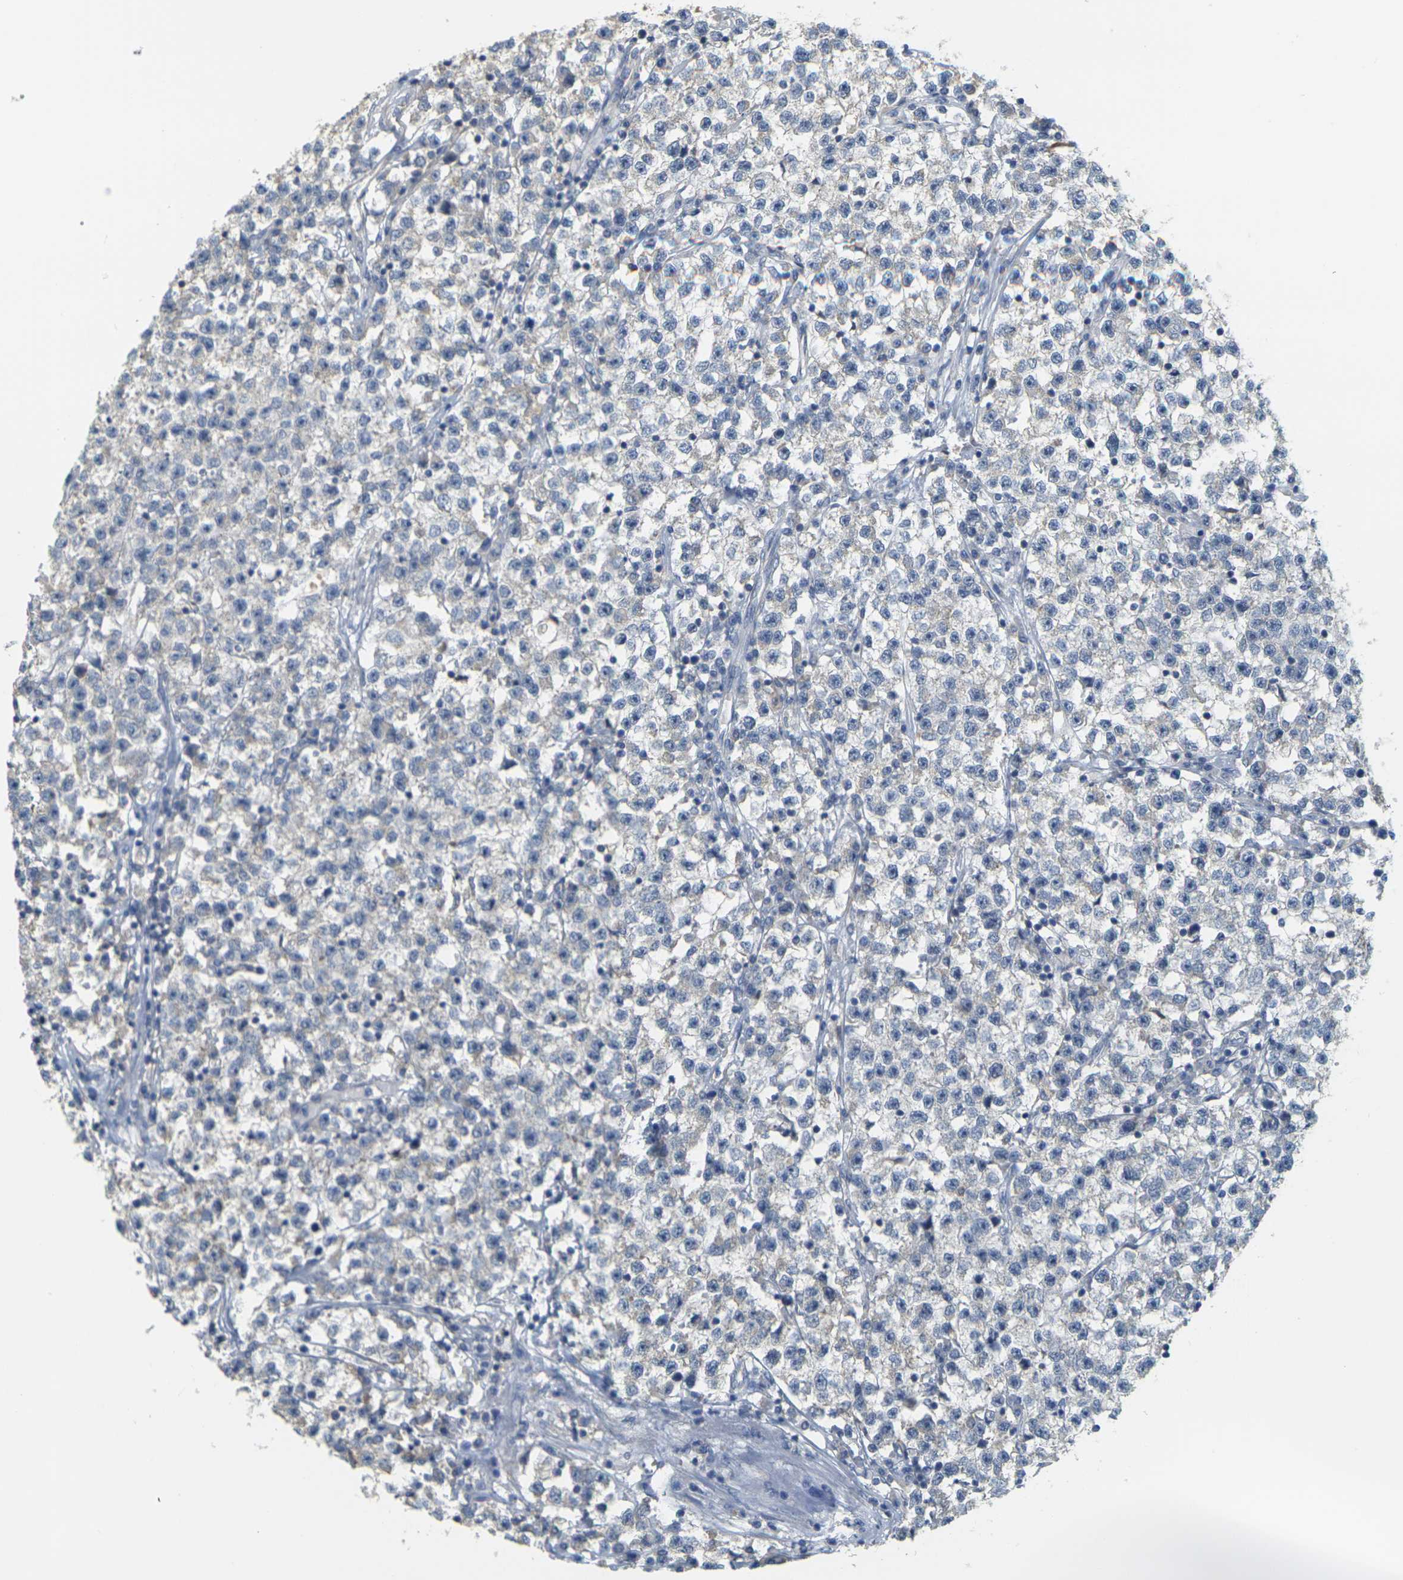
{"staining": {"intensity": "negative", "quantity": "none", "location": "none"}, "tissue": "testis cancer", "cell_type": "Tumor cells", "image_type": "cancer", "snomed": [{"axis": "morphology", "description": "Seminoma, NOS"}, {"axis": "topography", "description": "Testis"}], "caption": "Testis cancer stained for a protein using IHC exhibits no positivity tumor cells.", "gene": "GDAP1", "patient": {"sex": "male", "age": 22}}